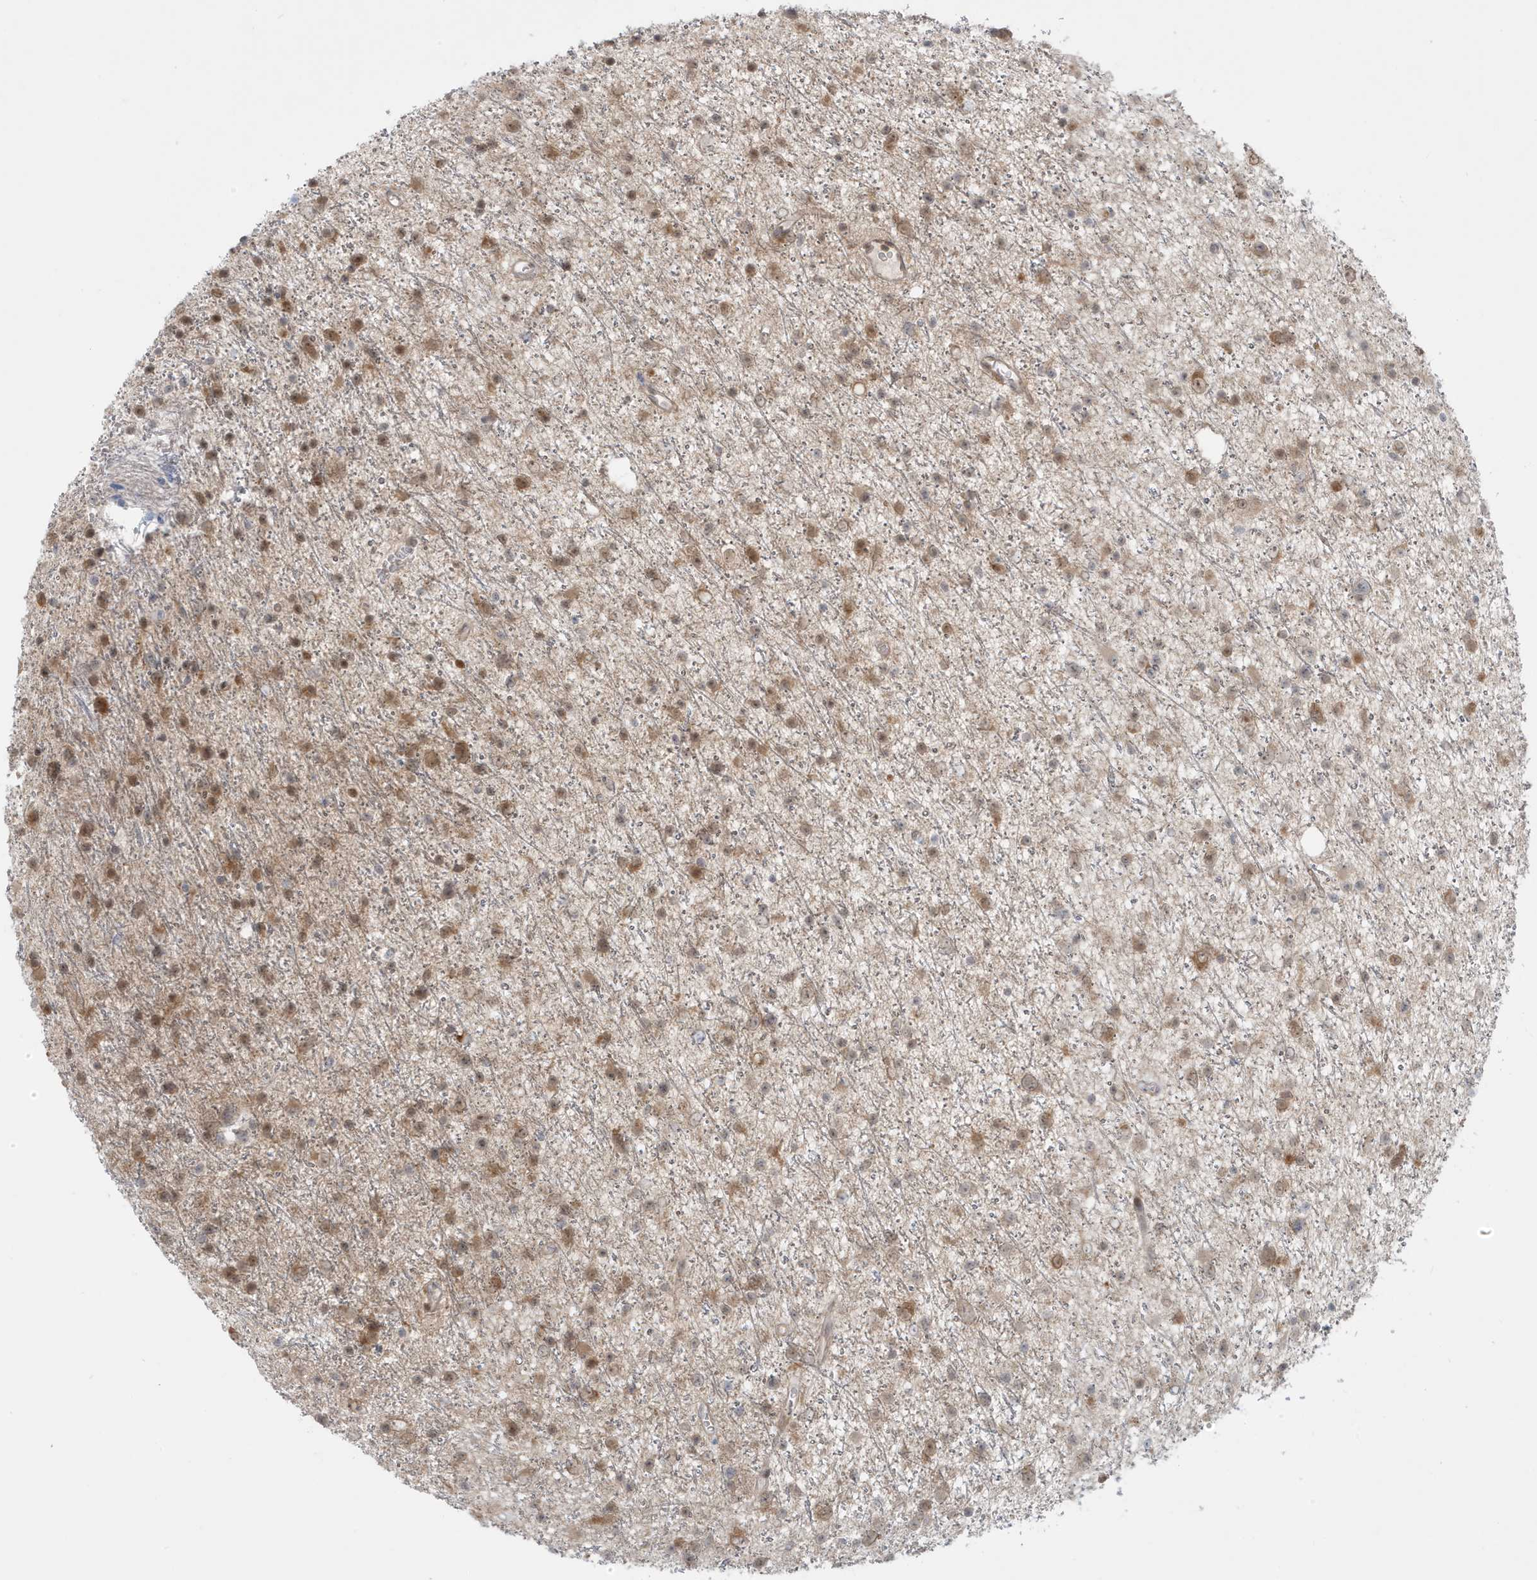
{"staining": {"intensity": "moderate", "quantity": ">75%", "location": "cytoplasmic/membranous,nuclear"}, "tissue": "glioma", "cell_type": "Tumor cells", "image_type": "cancer", "snomed": [{"axis": "morphology", "description": "Glioma, malignant, Low grade"}, {"axis": "topography", "description": "Cerebral cortex"}], "caption": "Tumor cells display medium levels of moderate cytoplasmic/membranous and nuclear staining in about >75% of cells in human malignant glioma (low-grade).", "gene": "OGA", "patient": {"sex": "female", "age": 39}}